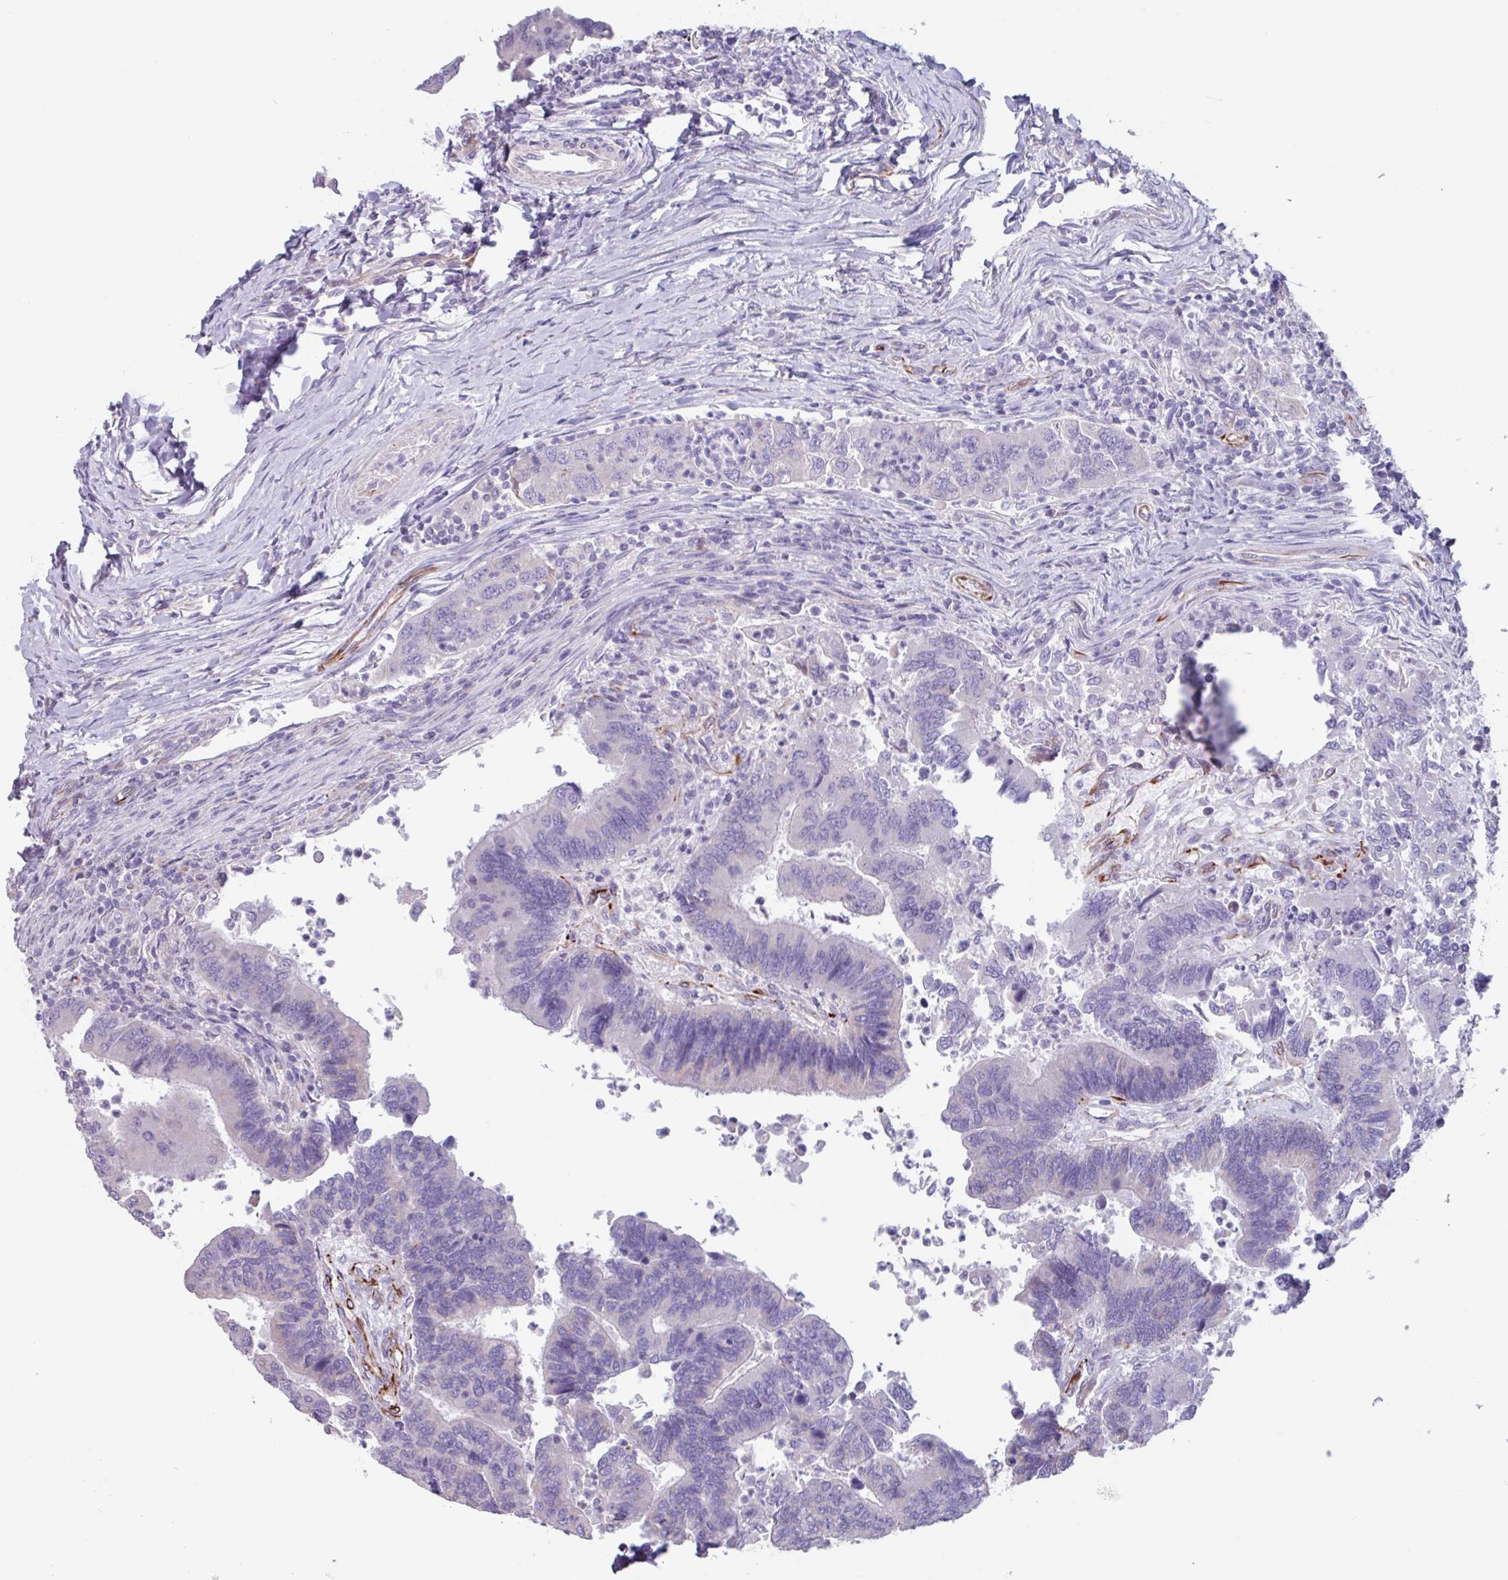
{"staining": {"intensity": "negative", "quantity": "none", "location": "none"}, "tissue": "colorectal cancer", "cell_type": "Tumor cells", "image_type": "cancer", "snomed": [{"axis": "morphology", "description": "Adenocarcinoma, NOS"}, {"axis": "topography", "description": "Colon"}], "caption": "Immunohistochemistry (IHC) image of adenocarcinoma (colorectal) stained for a protein (brown), which demonstrates no positivity in tumor cells.", "gene": "BTD", "patient": {"sex": "female", "age": 67}}